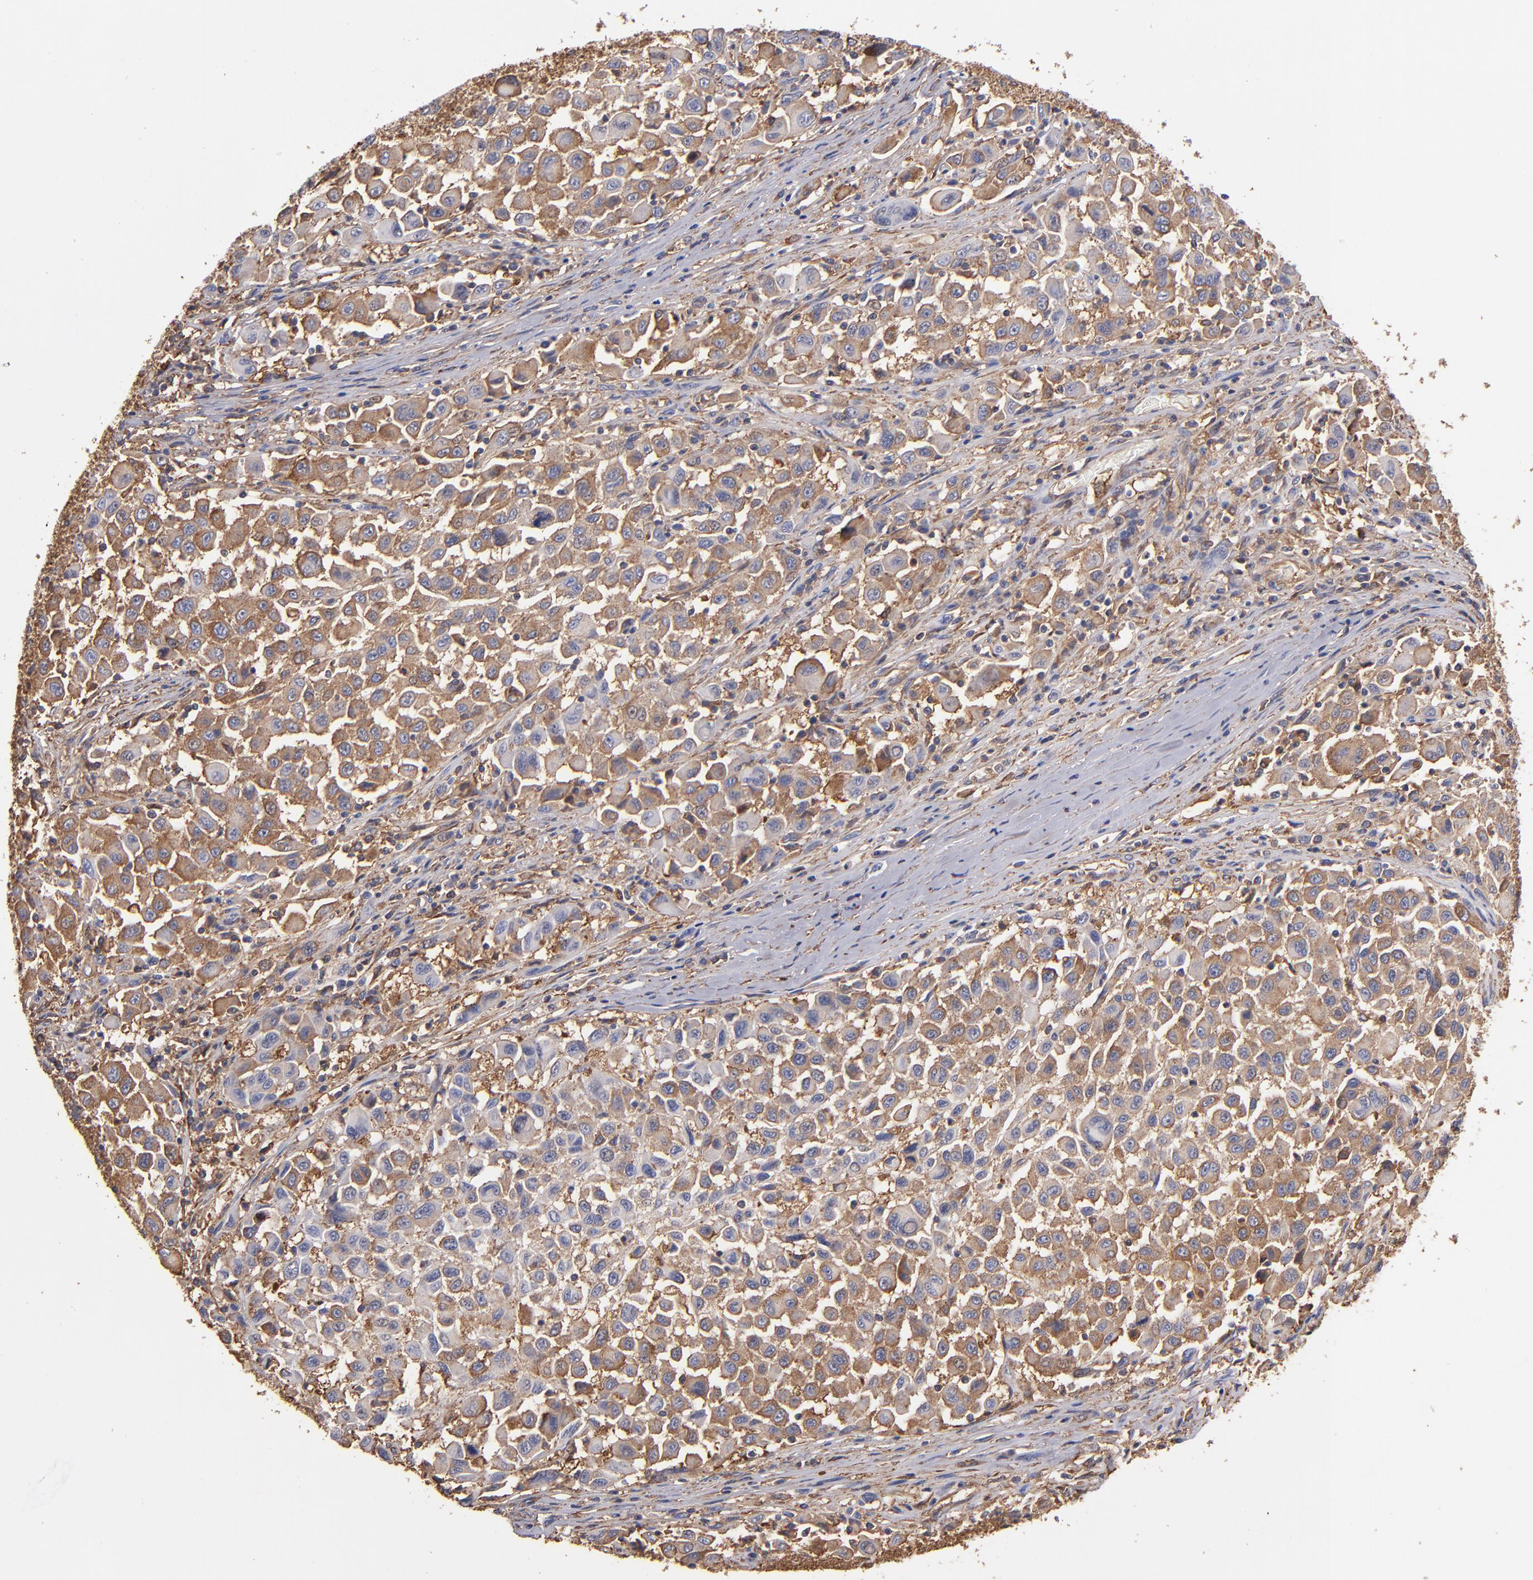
{"staining": {"intensity": "moderate", "quantity": "25%-75%", "location": "cytoplasmic/membranous"}, "tissue": "melanoma", "cell_type": "Tumor cells", "image_type": "cancer", "snomed": [{"axis": "morphology", "description": "Malignant melanoma, Metastatic site"}, {"axis": "topography", "description": "Lymph node"}], "caption": "Immunohistochemical staining of human melanoma displays medium levels of moderate cytoplasmic/membranous positivity in about 25%-75% of tumor cells.", "gene": "MVP", "patient": {"sex": "male", "age": 61}}